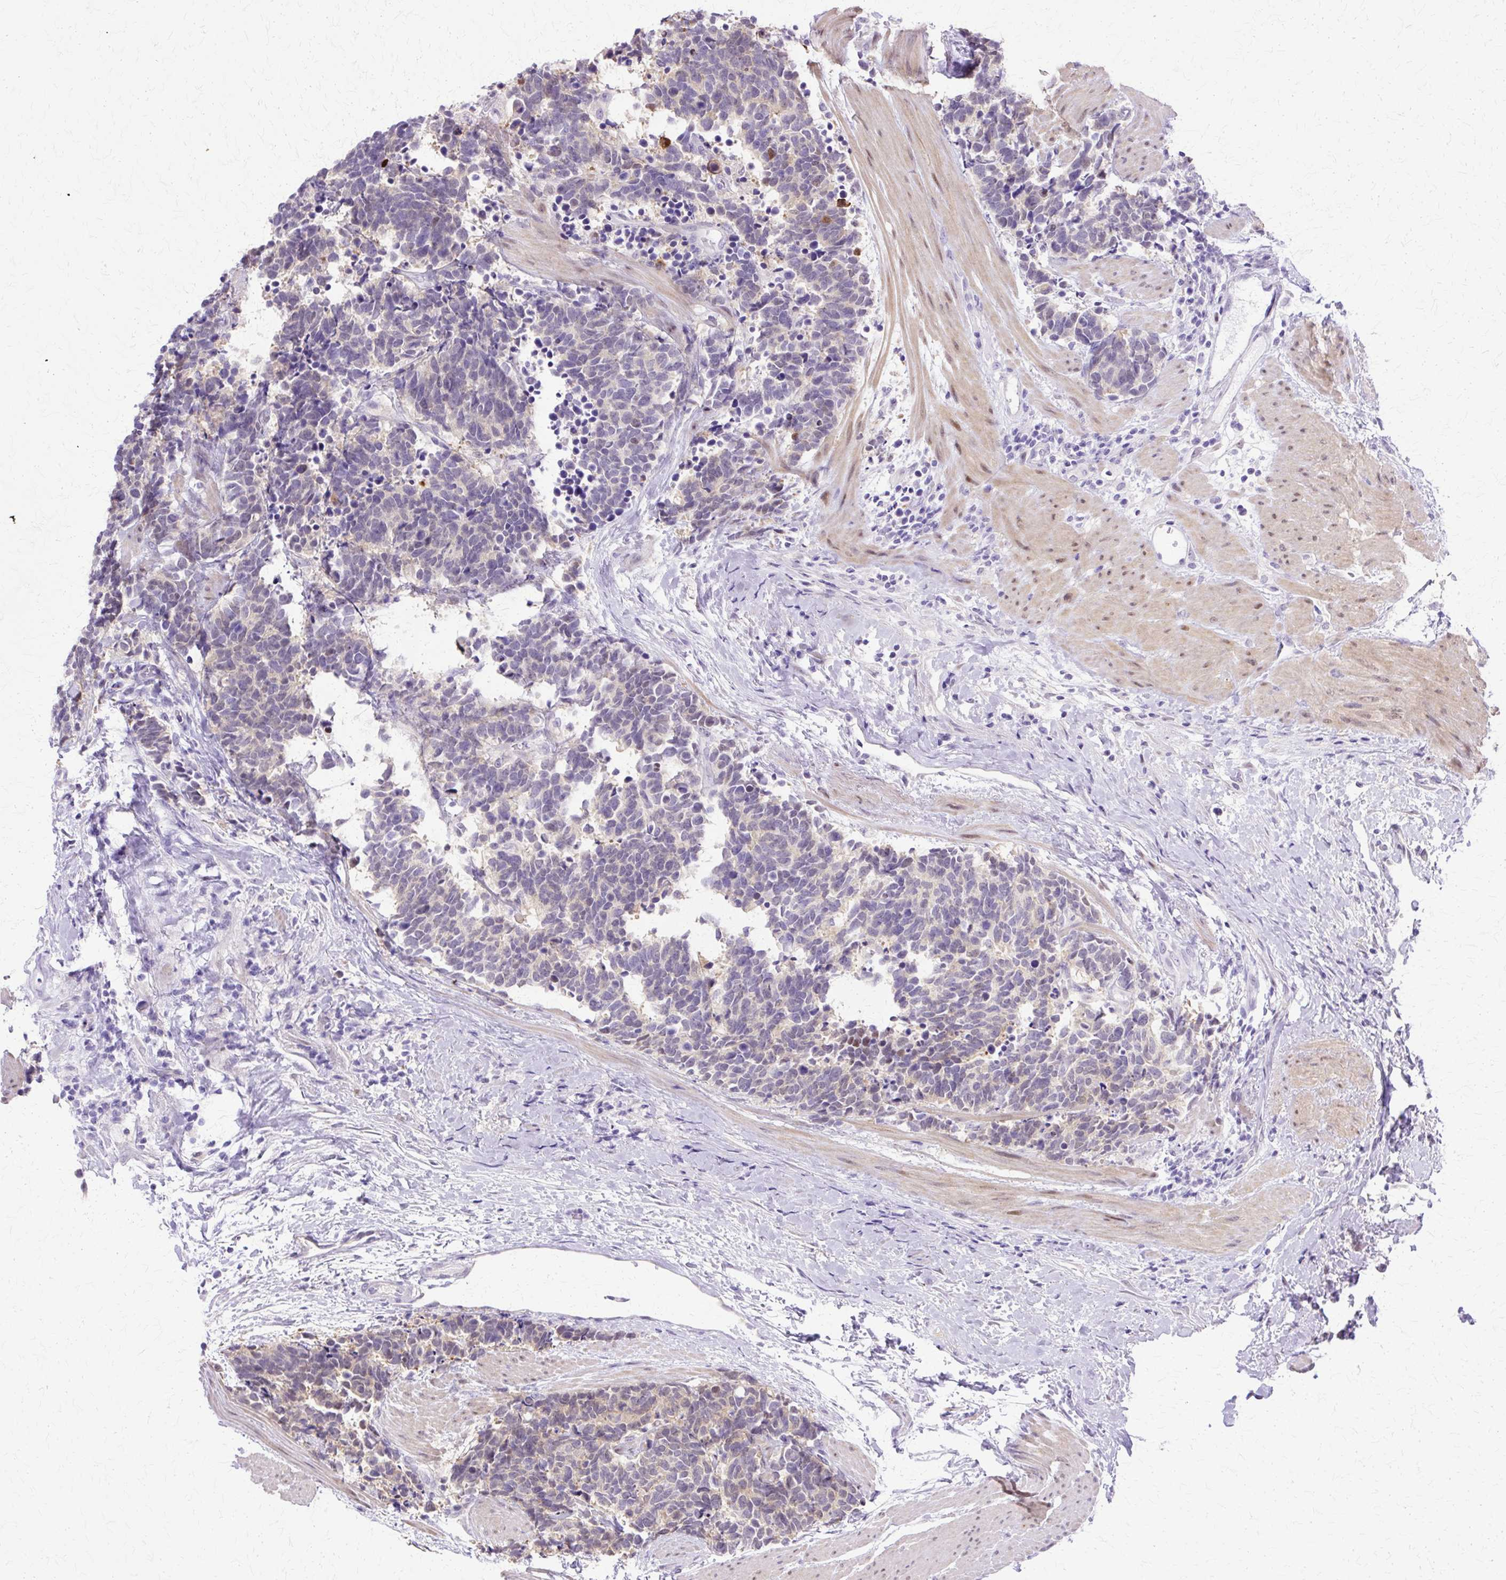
{"staining": {"intensity": "strong", "quantity": "<25%", "location": "cytoplasmic/membranous,nuclear"}, "tissue": "carcinoid", "cell_type": "Tumor cells", "image_type": "cancer", "snomed": [{"axis": "morphology", "description": "Carcinoid, malignant, NOS"}, {"axis": "topography", "description": "Colon"}], "caption": "Brown immunohistochemical staining in human carcinoid (malignant) displays strong cytoplasmic/membranous and nuclear staining in about <25% of tumor cells.", "gene": "HSPA8", "patient": {"sex": "female", "age": 52}}